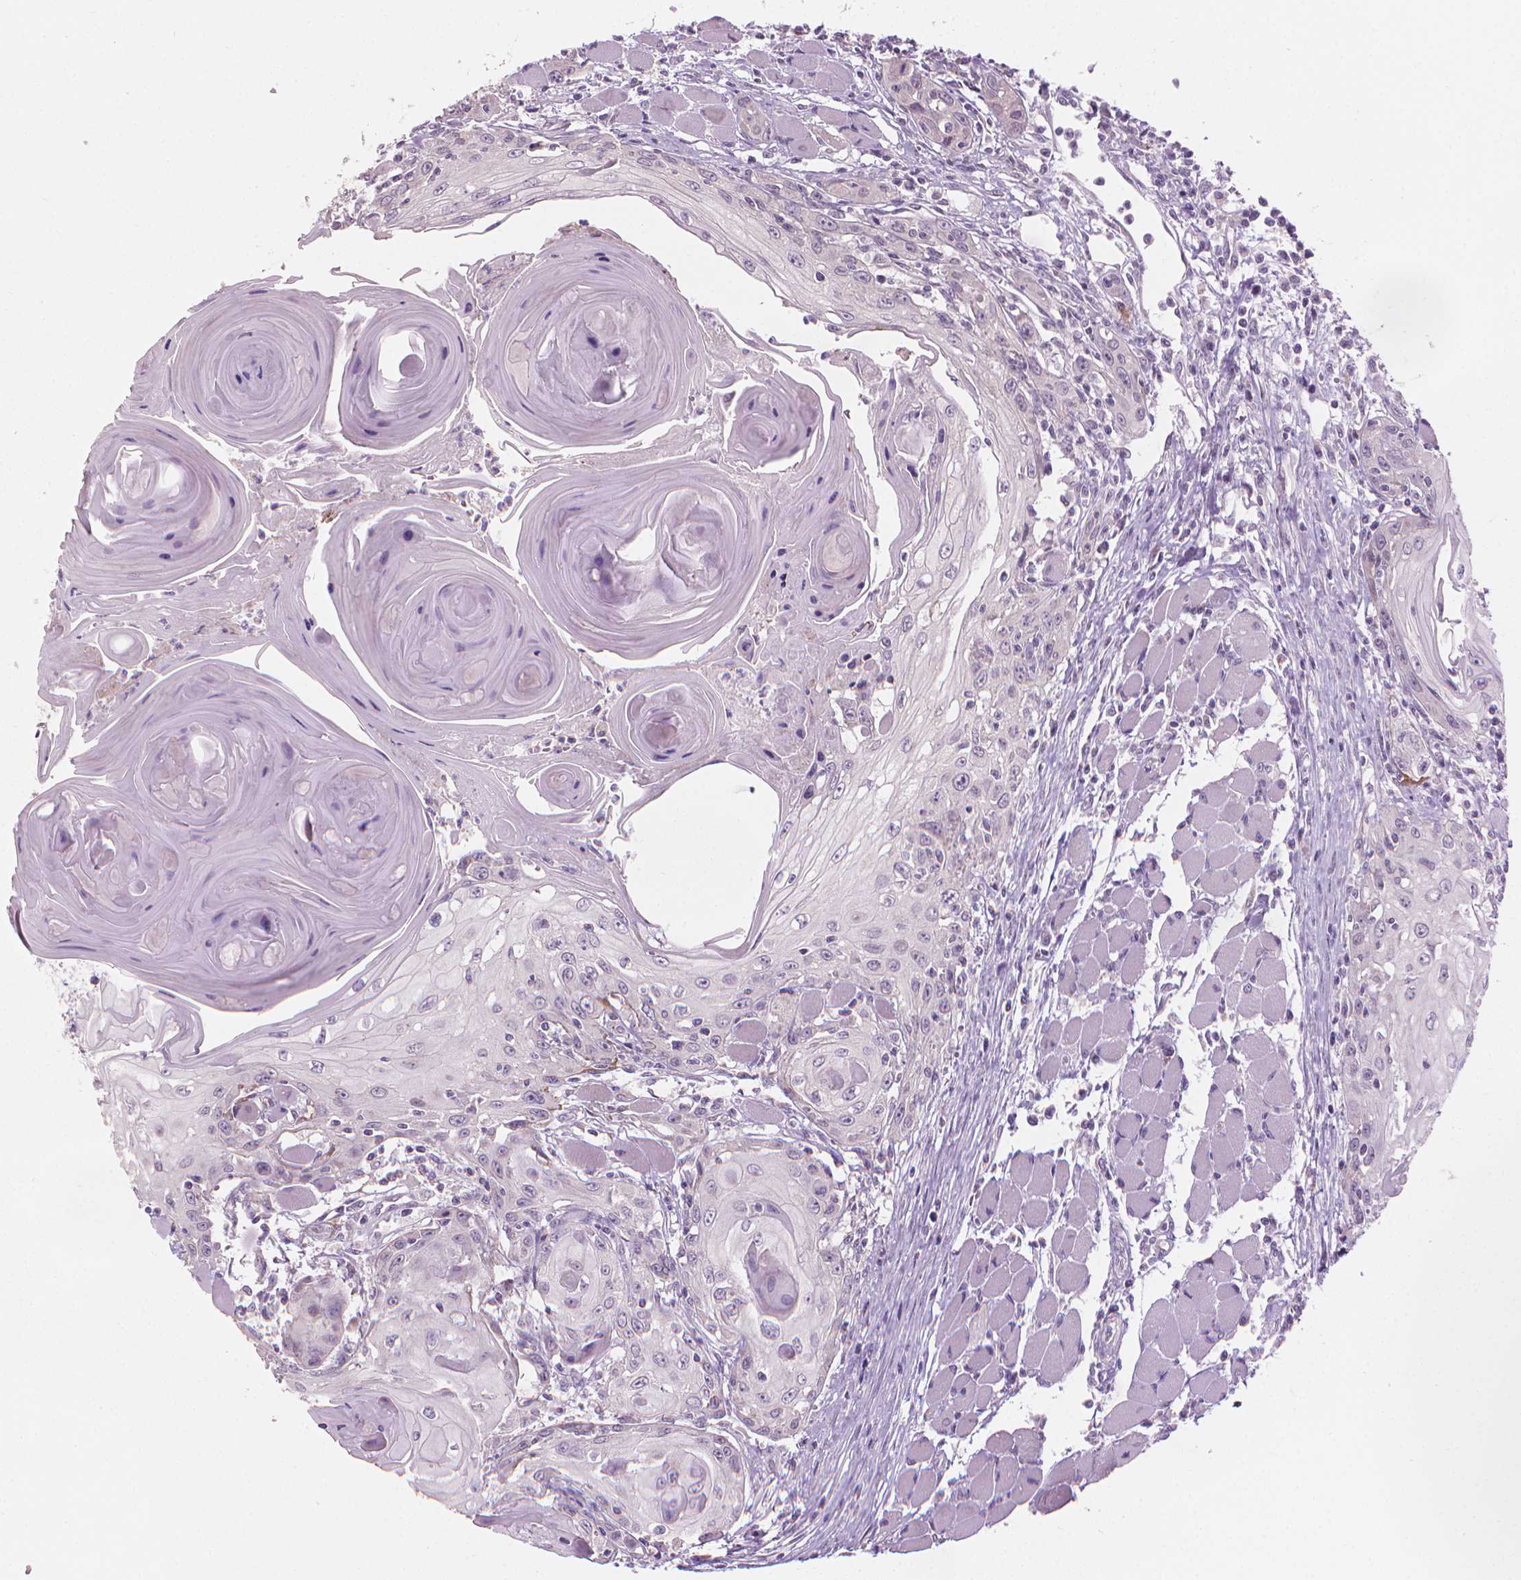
{"staining": {"intensity": "negative", "quantity": "none", "location": "none"}, "tissue": "head and neck cancer", "cell_type": "Tumor cells", "image_type": "cancer", "snomed": [{"axis": "morphology", "description": "Squamous cell carcinoma, NOS"}, {"axis": "topography", "description": "Head-Neck"}], "caption": "Squamous cell carcinoma (head and neck) was stained to show a protein in brown. There is no significant staining in tumor cells. (DAB (3,3'-diaminobenzidine) immunohistochemistry (IHC) visualized using brightfield microscopy, high magnification).", "gene": "CFAP126", "patient": {"sex": "female", "age": 80}}